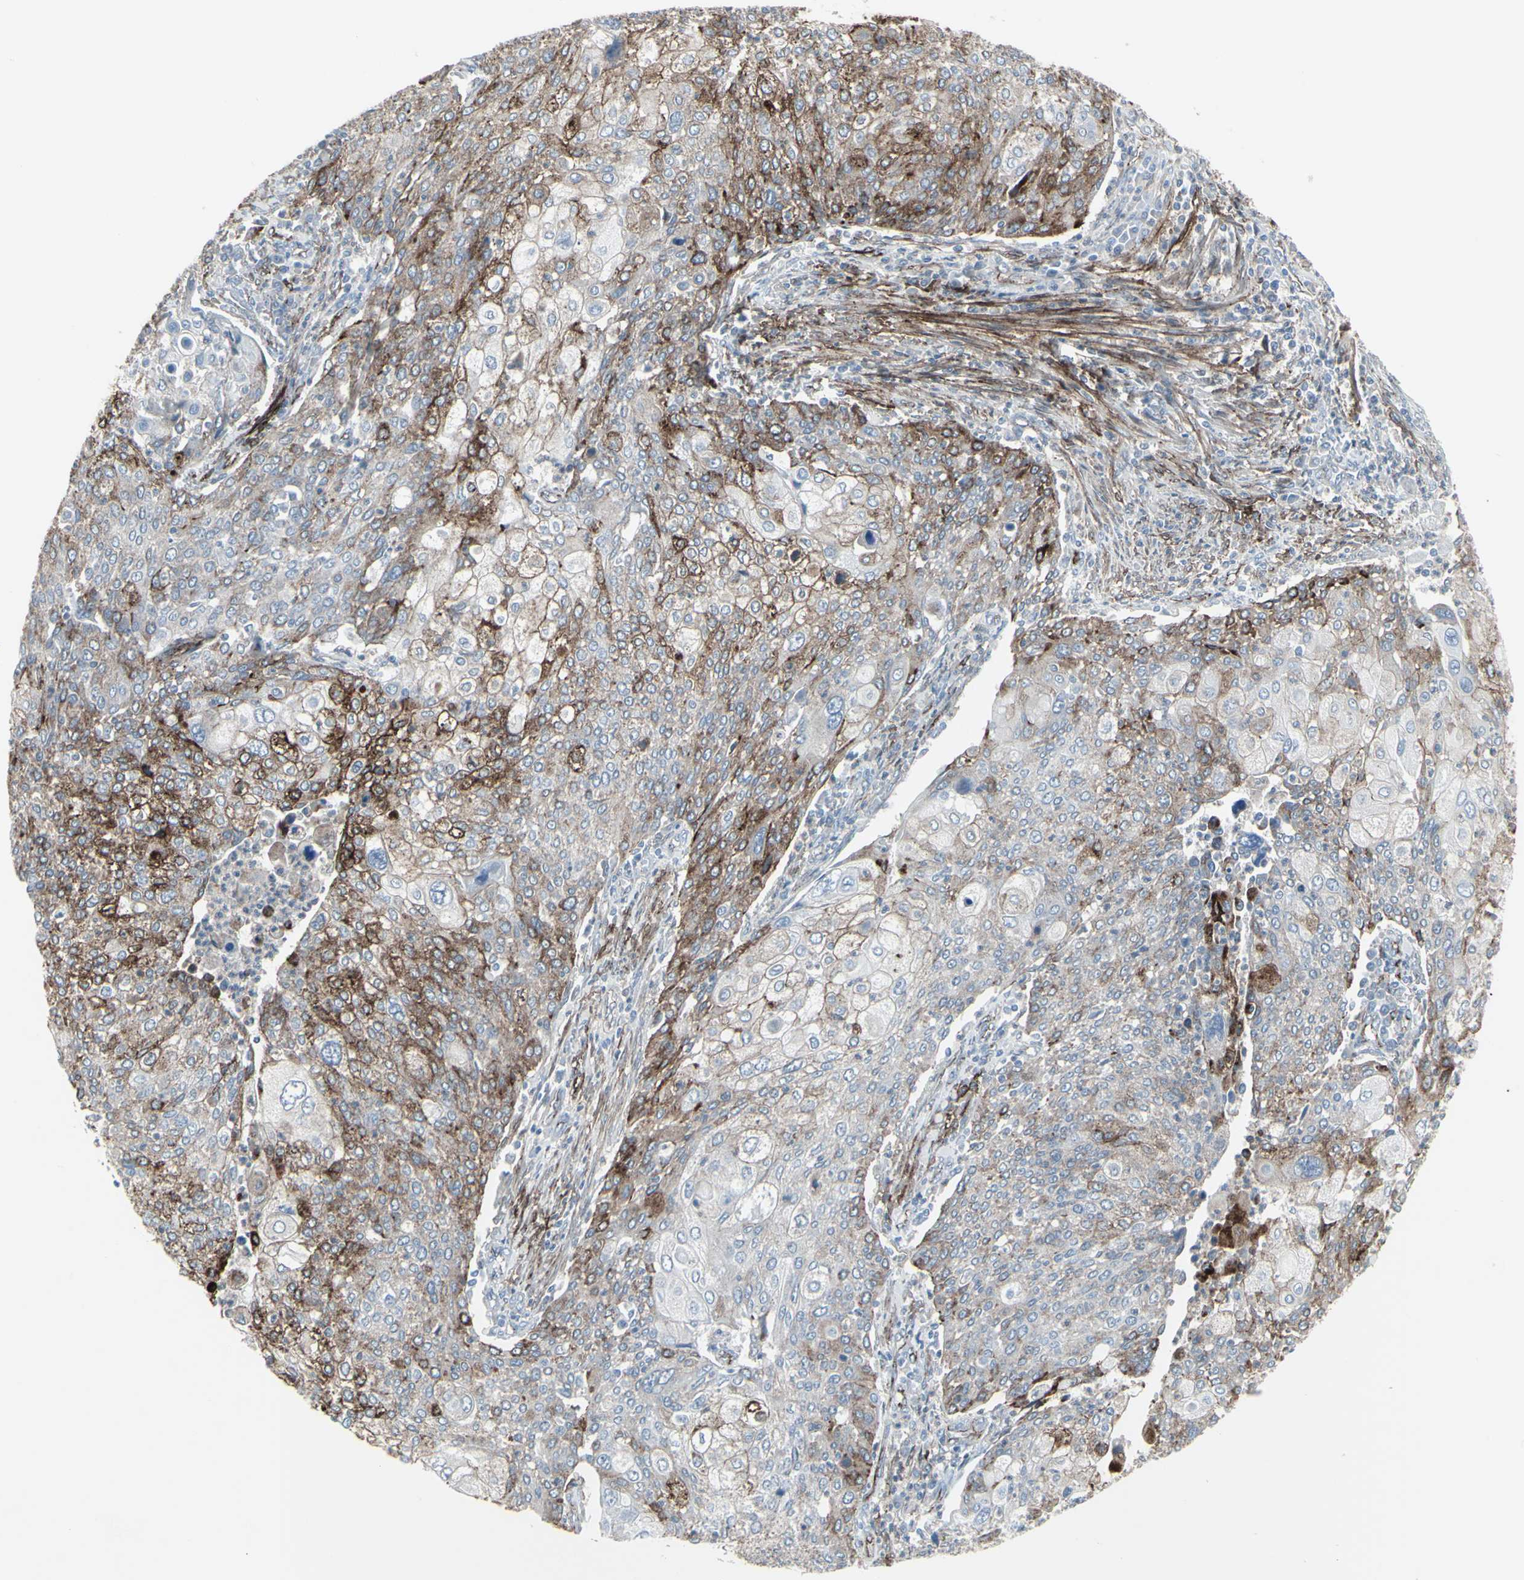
{"staining": {"intensity": "moderate", "quantity": ">75%", "location": "cytoplasmic/membranous"}, "tissue": "cervical cancer", "cell_type": "Tumor cells", "image_type": "cancer", "snomed": [{"axis": "morphology", "description": "Squamous cell carcinoma, NOS"}, {"axis": "topography", "description": "Cervix"}], "caption": "This is a histology image of immunohistochemistry staining of cervical cancer, which shows moderate expression in the cytoplasmic/membranous of tumor cells.", "gene": "GJA1", "patient": {"sex": "female", "age": 40}}